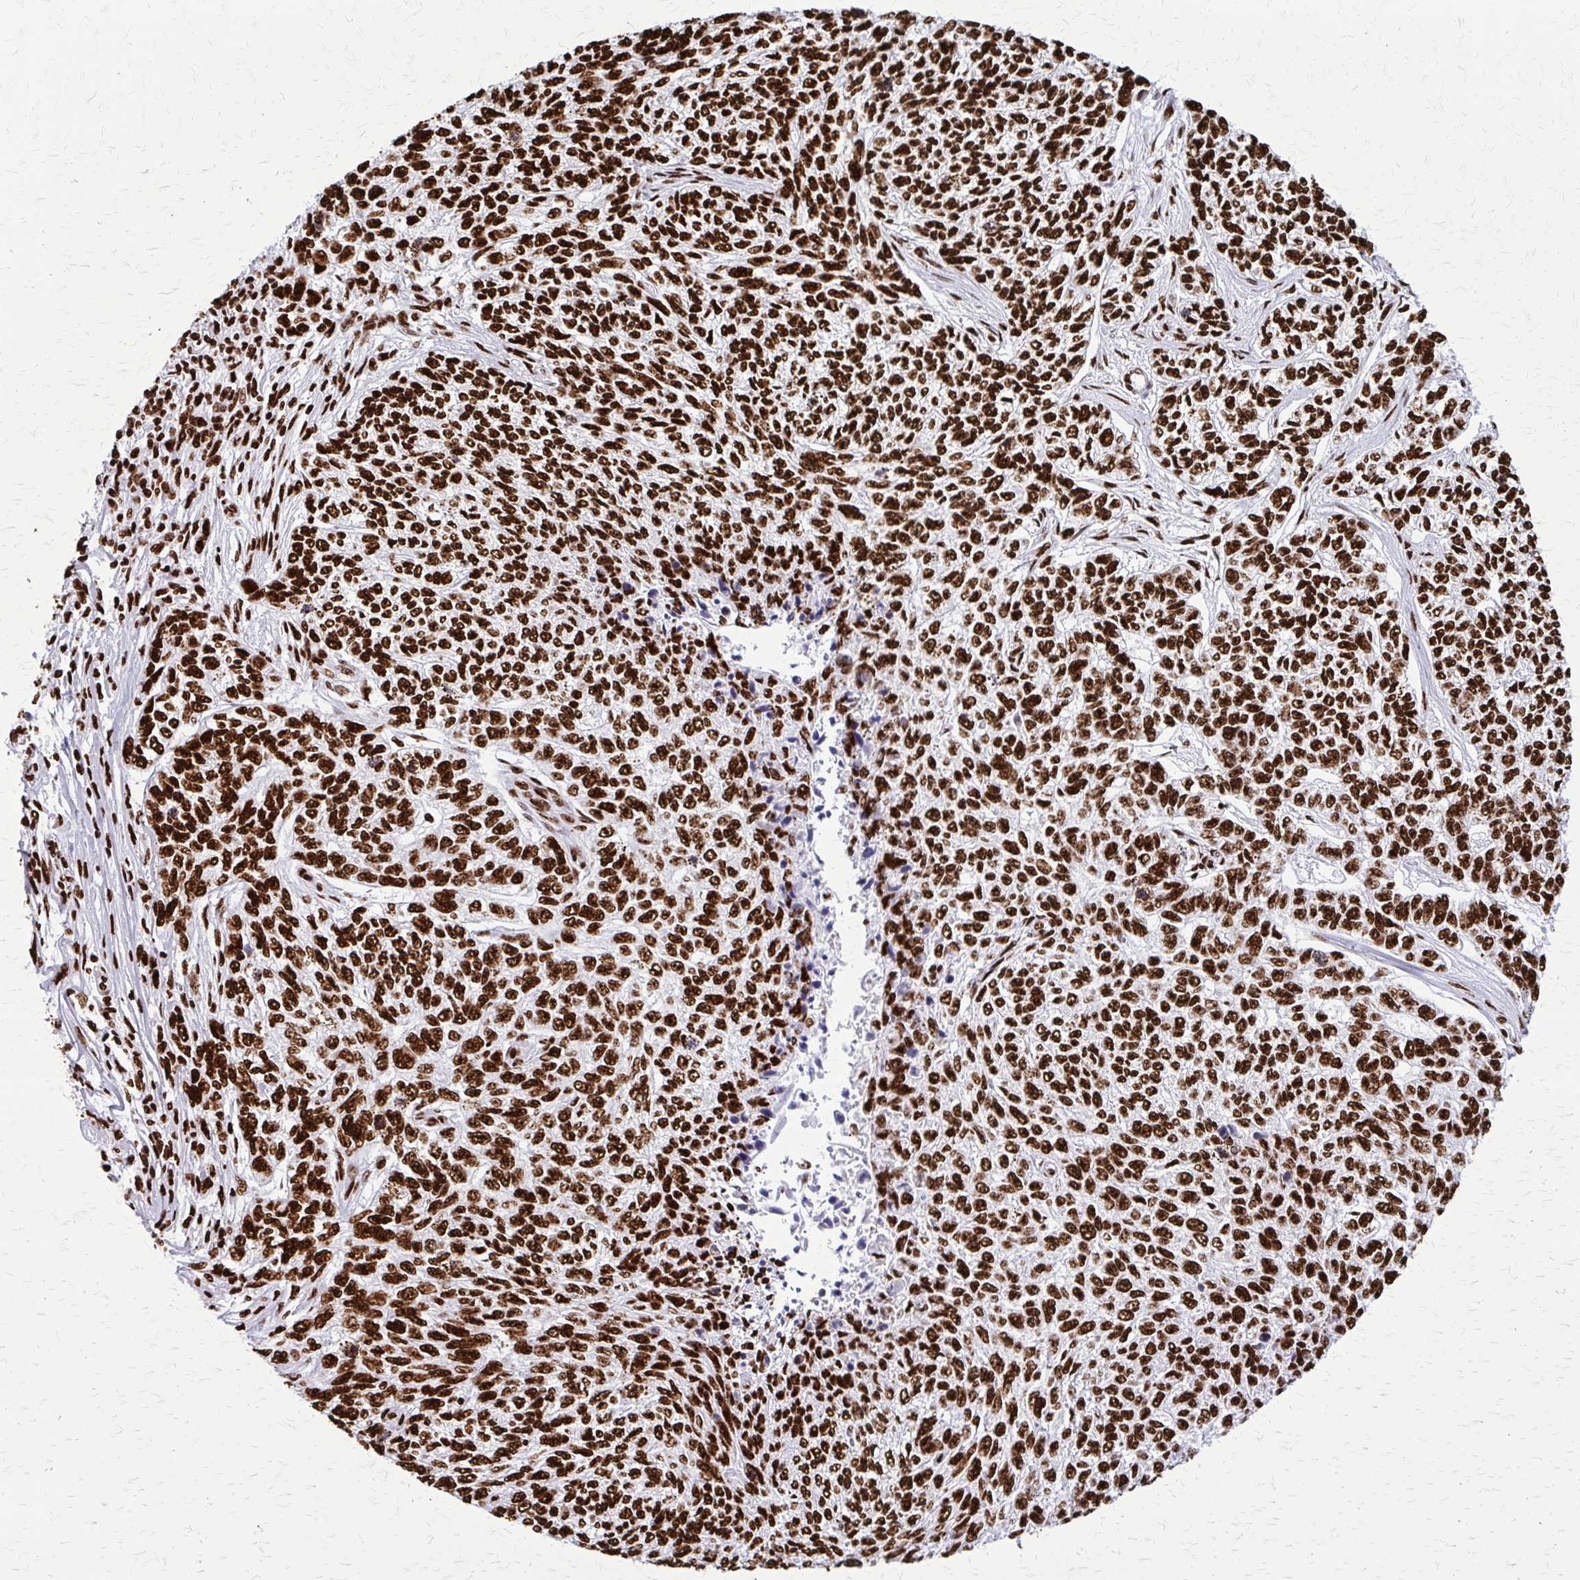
{"staining": {"intensity": "strong", "quantity": ">75%", "location": "nuclear"}, "tissue": "skin cancer", "cell_type": "Tumor cells", "image_type": "cancer", "snomed": [{"axis": "morphology", "description": "Basal cell carcinoma"}, {"axis": "topography", "description": "Skin"}], "caption": "Skin basal cell carcinoma stained with a brown dye shows strong nuclear positive staining in approximately >75% of tumor cells.", "gene": "SFPQ", "patient": {"sex": "female", "age": 65}}